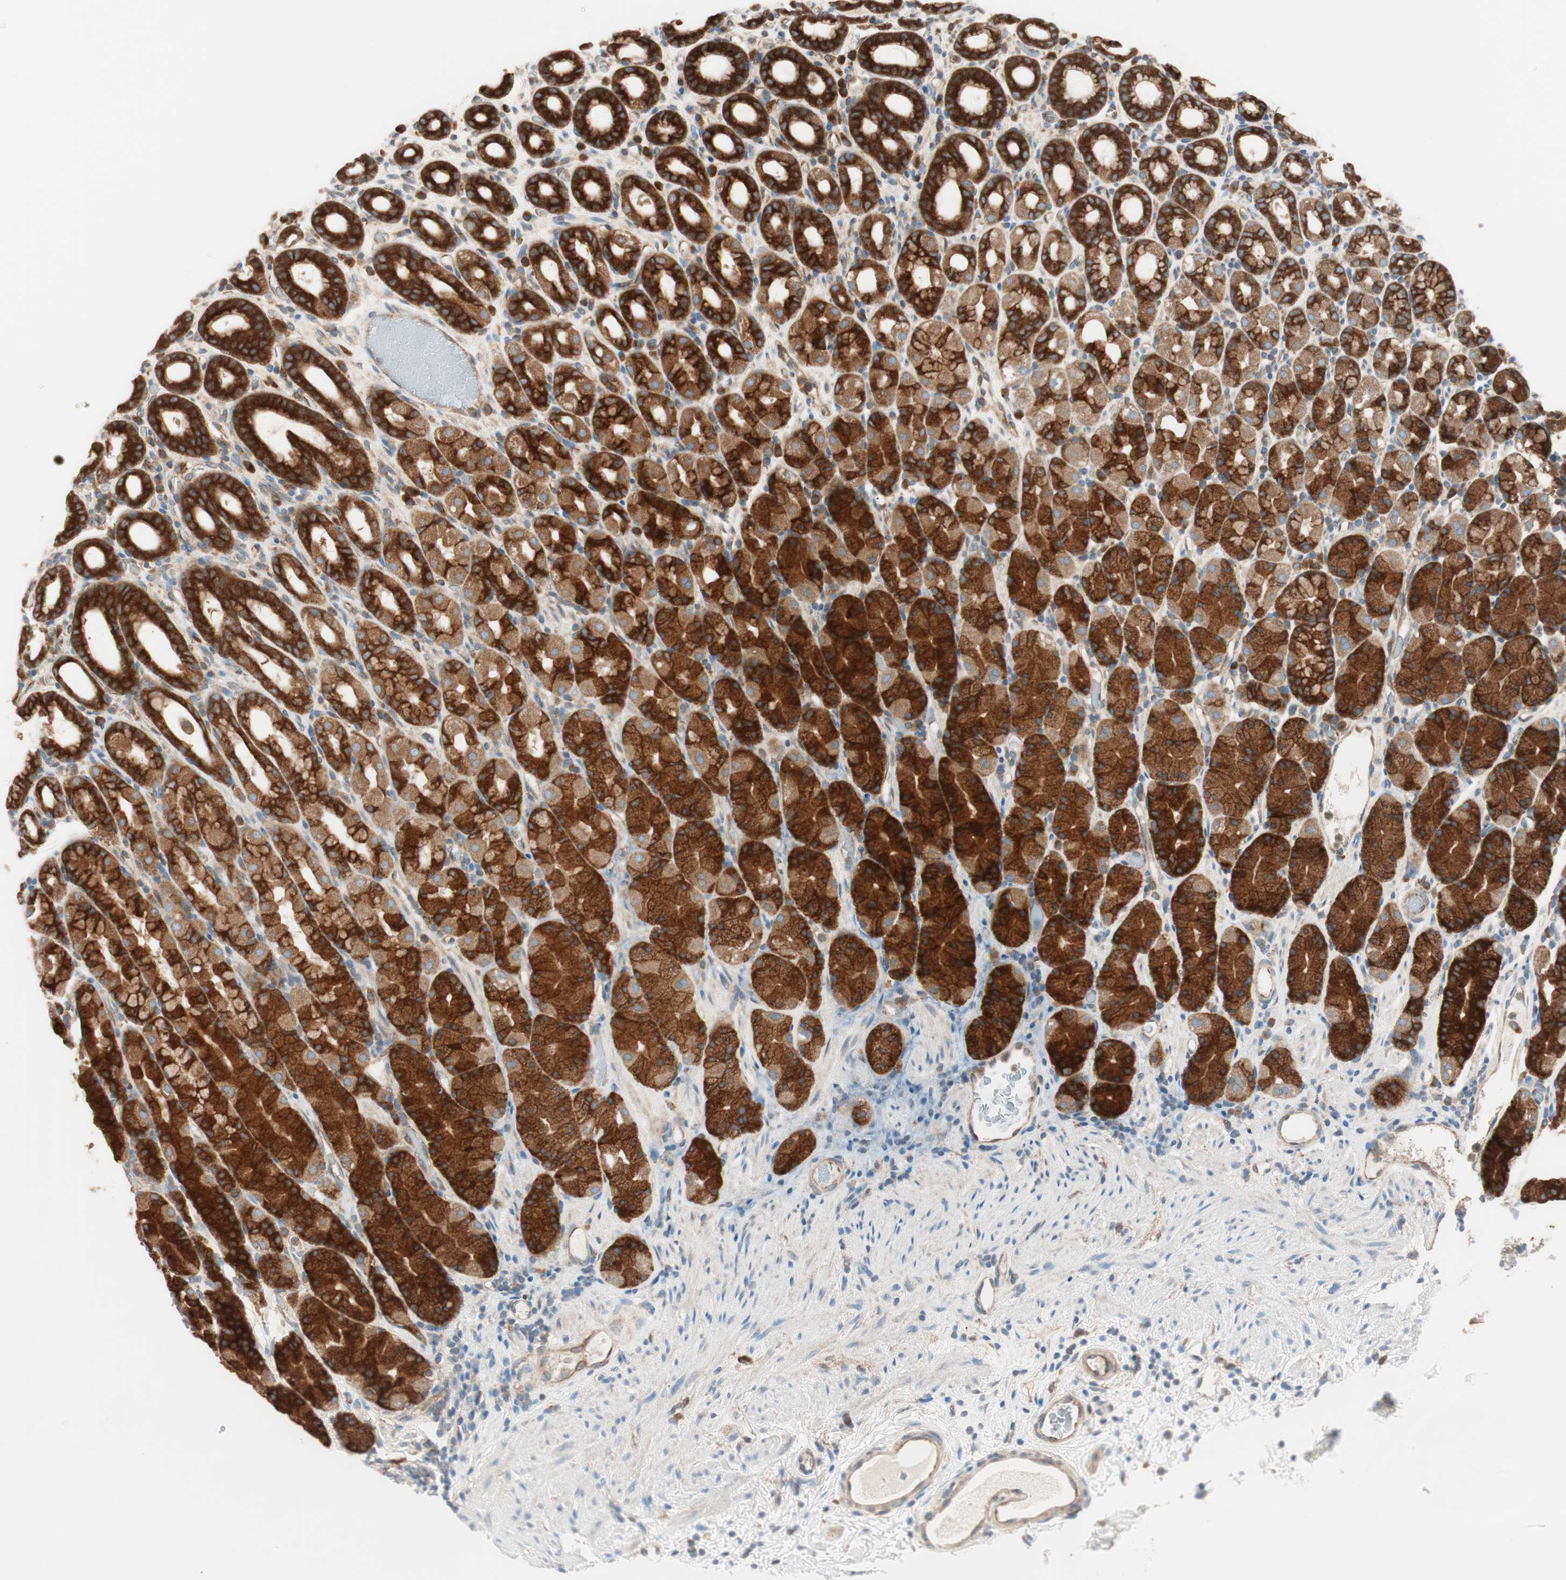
{"staining": {"intensity": "strong", "quantity": ">75%", "location": "cytoplasmic/membranous"}, "tissue": "stomach", "cell_type": "Glandular cells", "image_type": "normal", "snomed": [{"axis": "morphology", "description": "Normal tissue, NOS"}, {"axis": "topography", "description": "Stomach, upper"}], "caption": "This histopathology image exhibits immunohistochemistry staining of benign stomach, with high strong cytoplasmic/membranous expression in approximately >75% of glandular cells.", "gene": "RAB5A", "patient": {"sex": "male", "age": 68}}